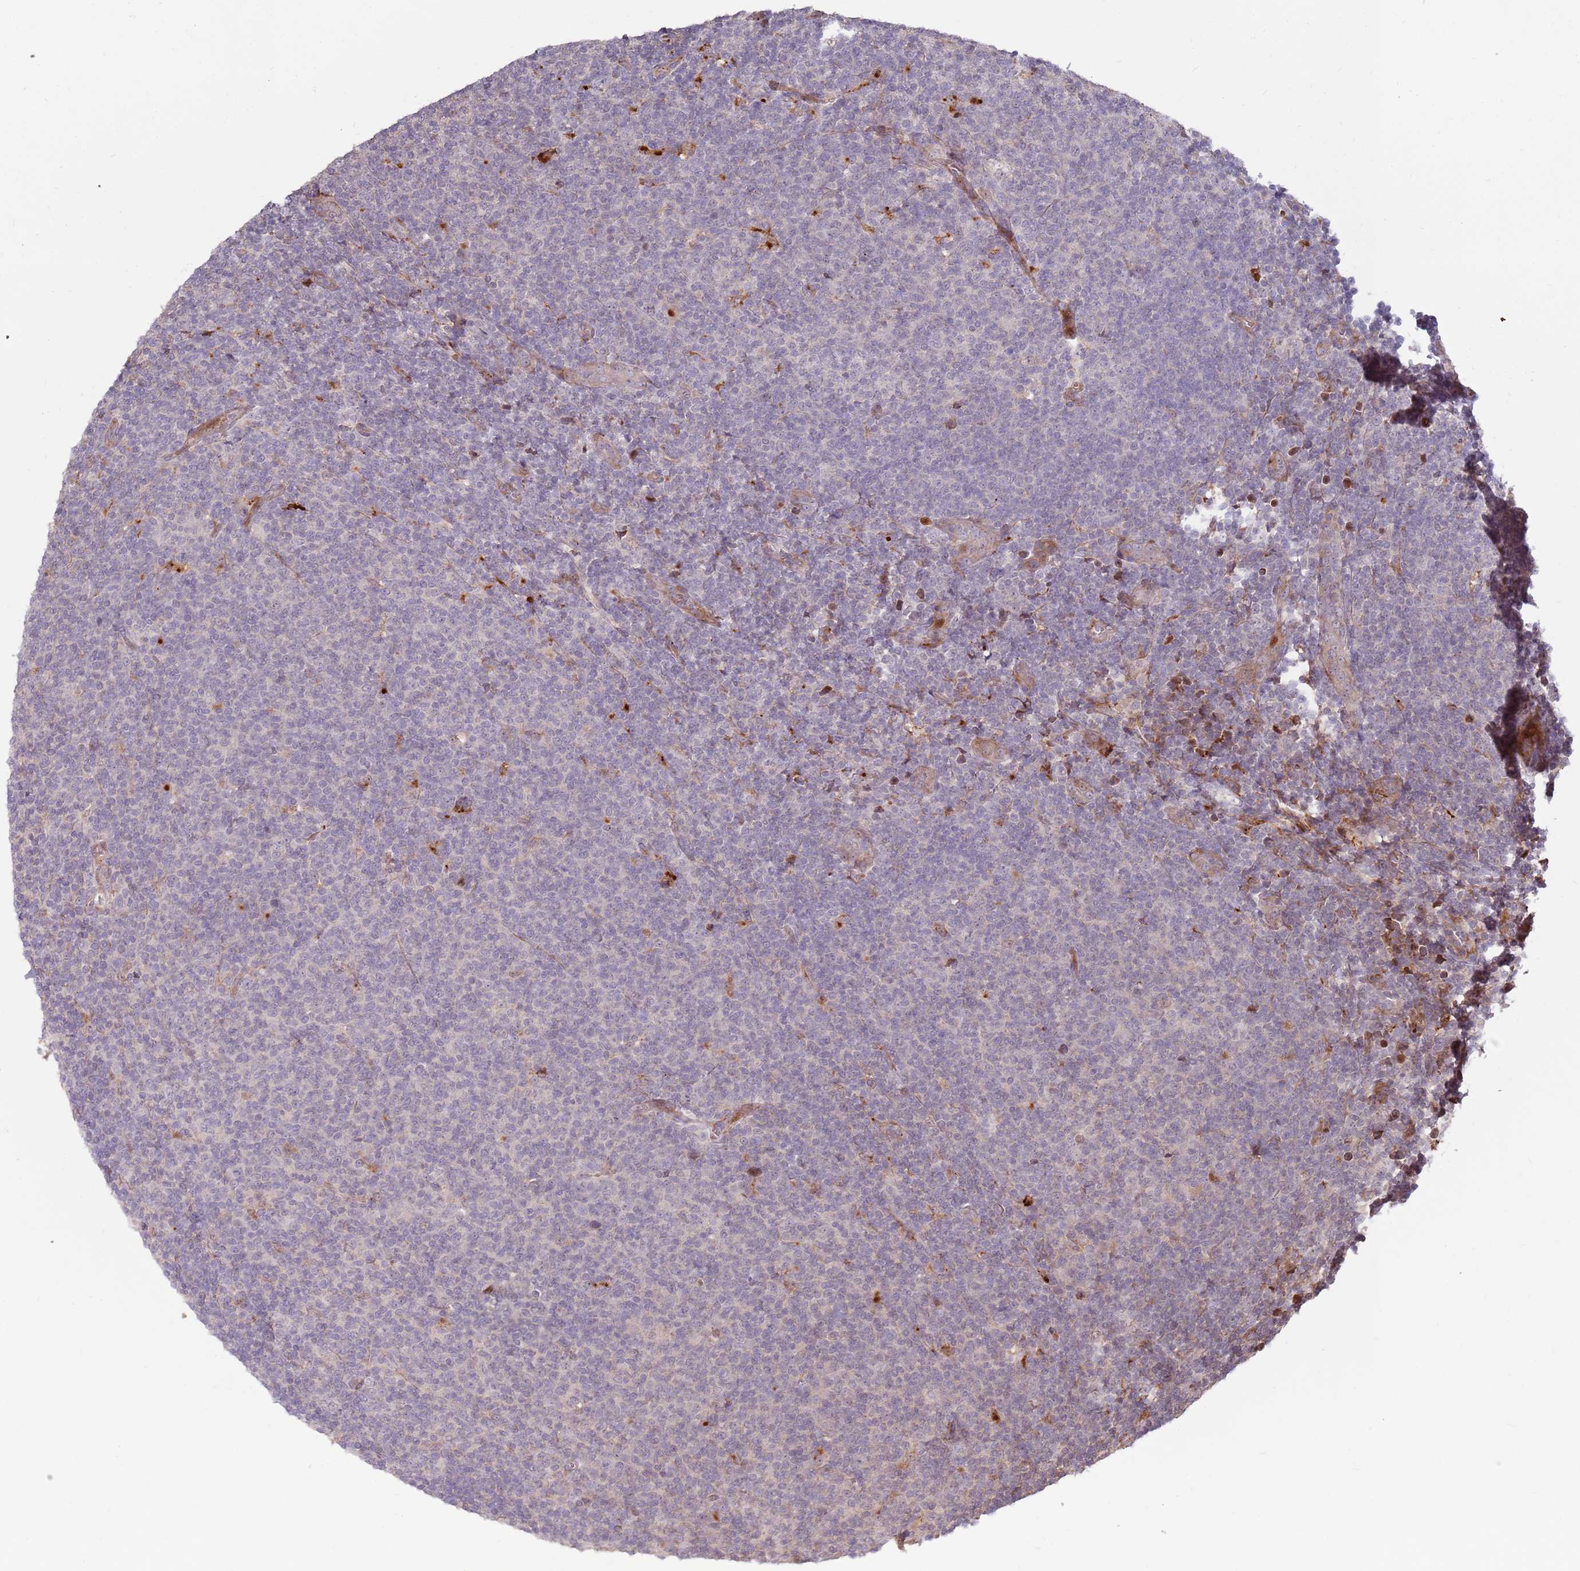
{"staining": {"intensity": "negative", "quantity": "none", "location": "none"}, "tissue": "lymphoma", "cell_type": "Tumor cells", "image_type": "cancer", "snomed": [{"axis": "morphology", "description": "Malignant lymphoma, non-Hodgkin's type, Low grade"}, {"axis": "topography", "description": "Lymph node"}], "caption": "There is no significant positivity in tumor cells of low-grade malignant lymphoma, non-Hodgkin's type.", "gene": "RHBDL1", "patient": {"sex": "male", "age": 66}}